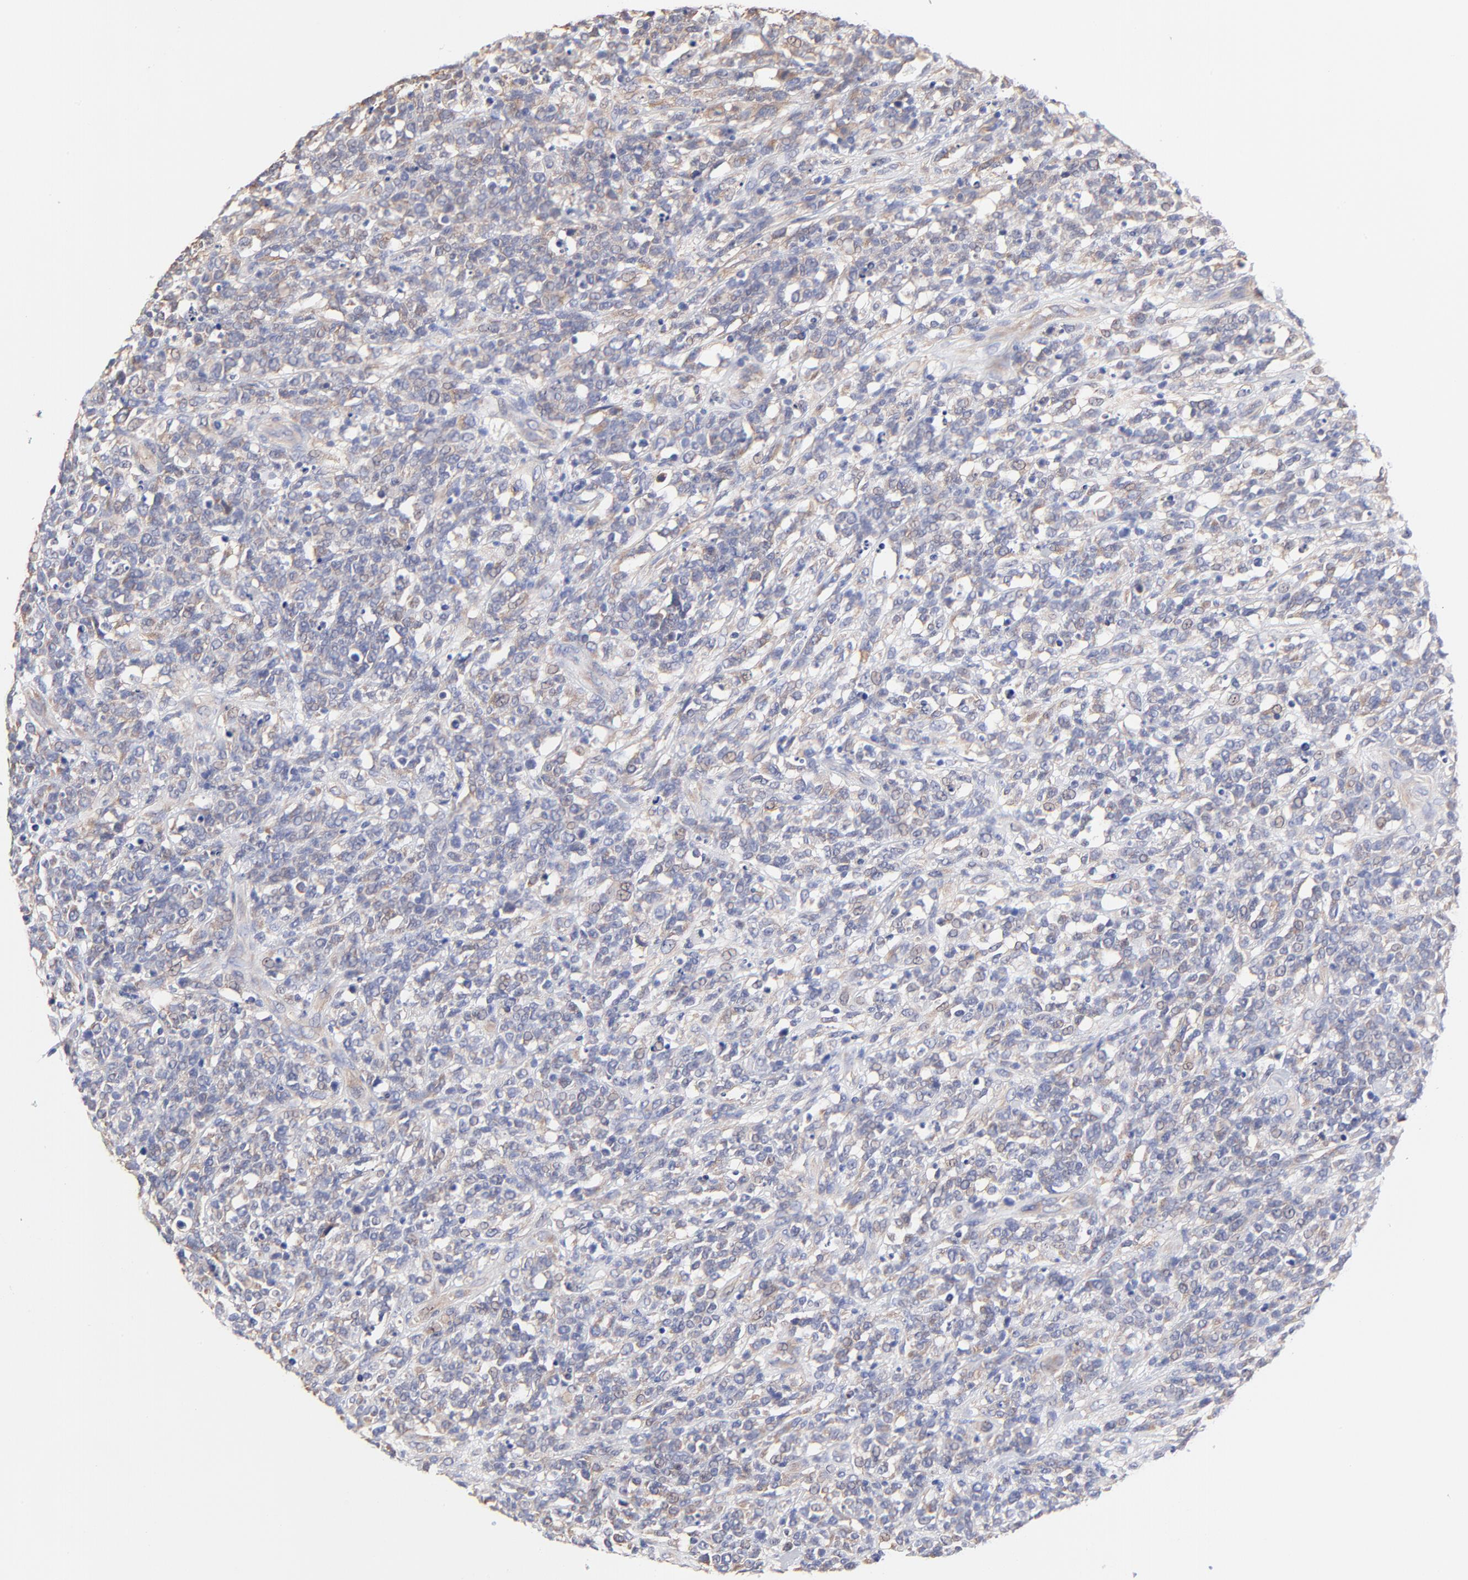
{"staining": {"intensity": "weak", "quantity": "25%-75%", "location": "cytoplasmic/membranous"}, "tissue": "lymphoma", "cell_type": "Tumor cells", "image_type": "cancer", "snomed": [{"axis": "morphology", "description": "Malignant lymphoma, non-Hodgkin's type, High grade"}, {"axis": "topography", "description": "Lymph node"}], "caption": "Approximately 25%-75% of tumor cells in human lymphoma show weak cytoplasmic/membranous protein staining as visualized by brown immunohistochemical staining.", "gene": "PTK7", "patient": {"sex": "female", "age": 73}}